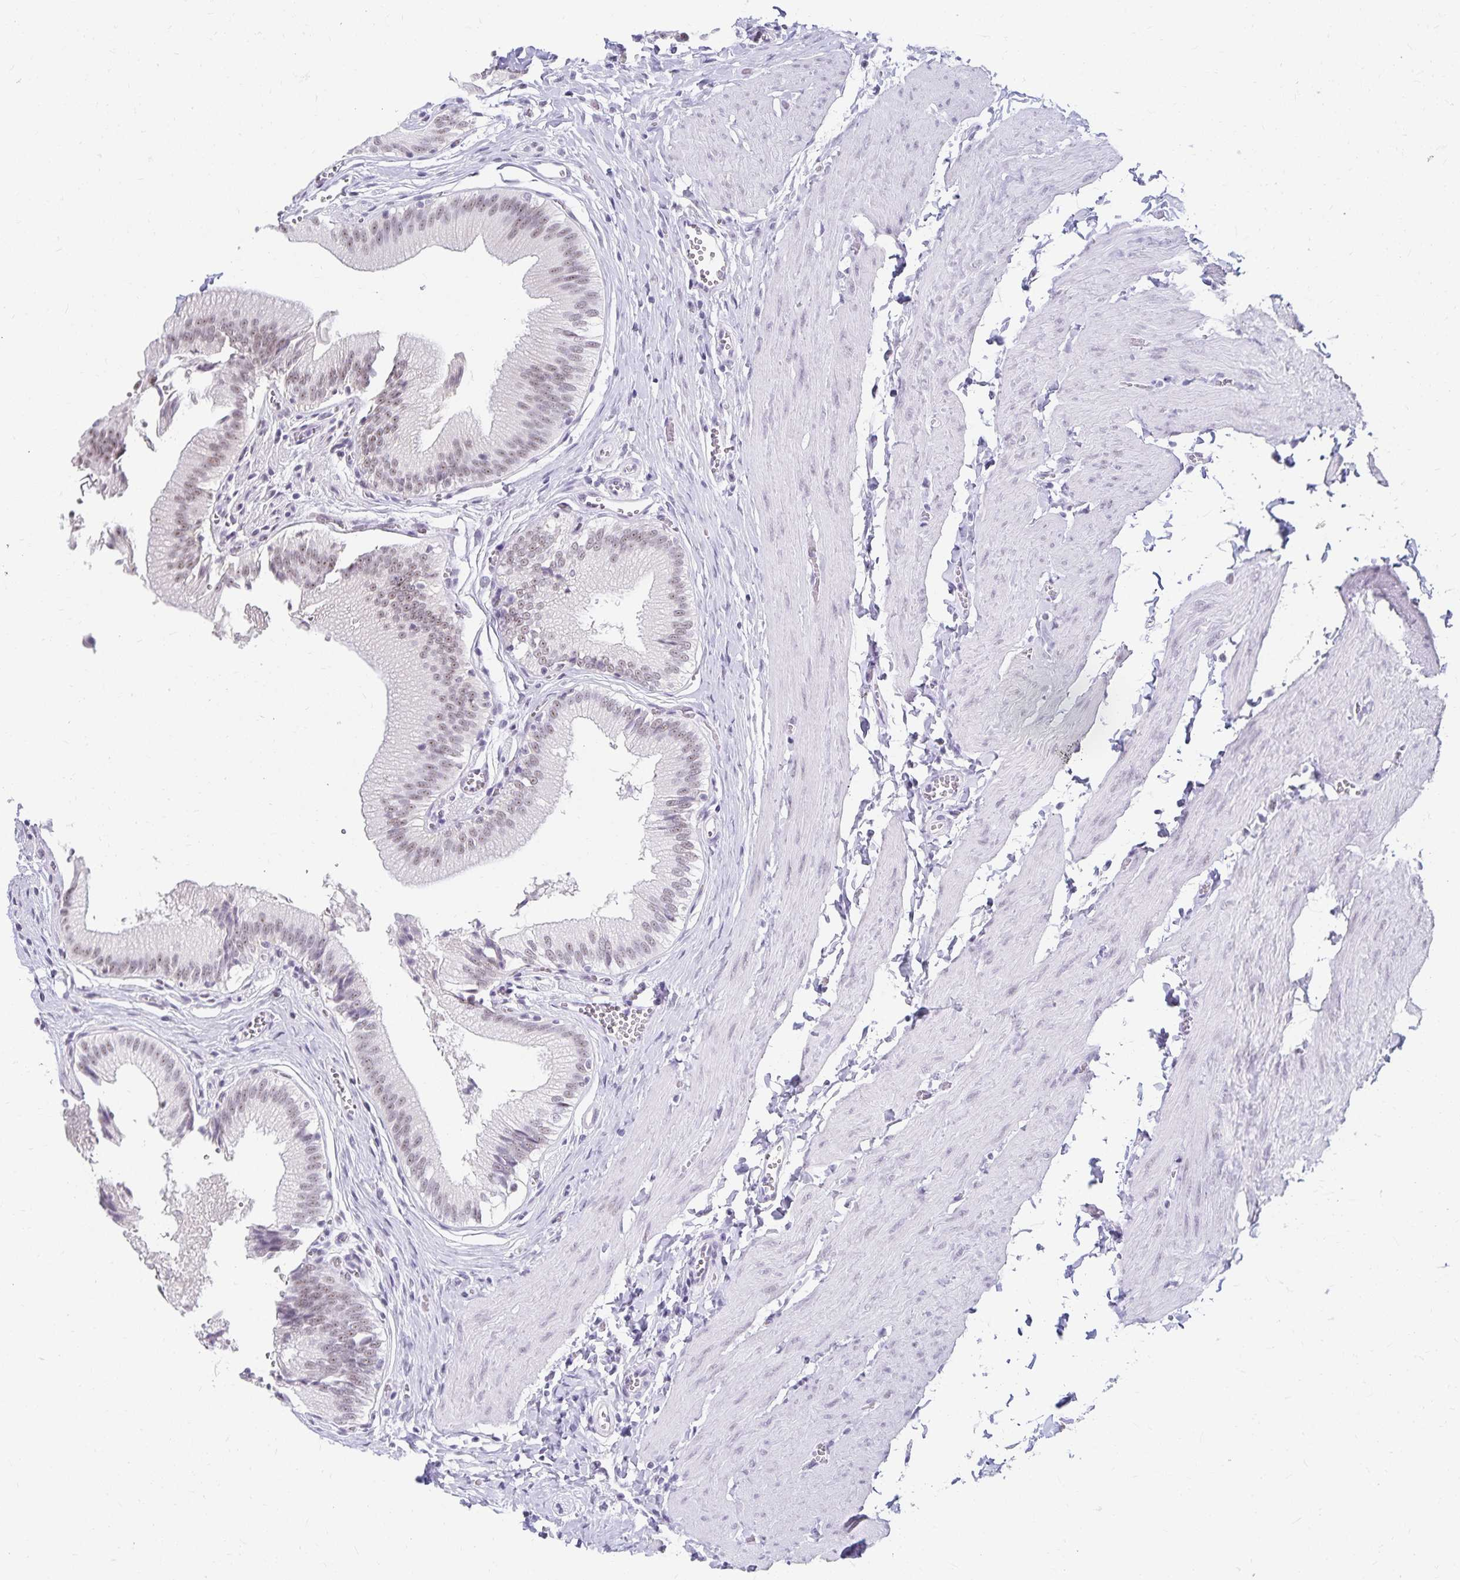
{"staining": {"intensity": "moderate", "quantity": "25%-75%", "location": "nuclear"}, "tissue": "gallbladder", "cell_type": "Glandular cells", "image_type": "normal", "snomed": [{"axis": "morphology", "description": "Normal tissue, NOS"}, {"axis": "topography", "description": "Gallbladder"}, {"axis": "topography", "description": "Peripheral nerve tissue"}], "caption": "IHC staining of benign gallbladder, which shows medium levels of moderate nuclear expression in about 25%-75% of glandular cells indicating moderate nuclear protein positivity. The staining was performed using DAB (3,3'-diaminobenzidine) (brown) for protein detection and nuclei were counterstained in hematoxylin (blue).", "gene": "C20orf85", "patient": {"sex": "male", "age": 17}}